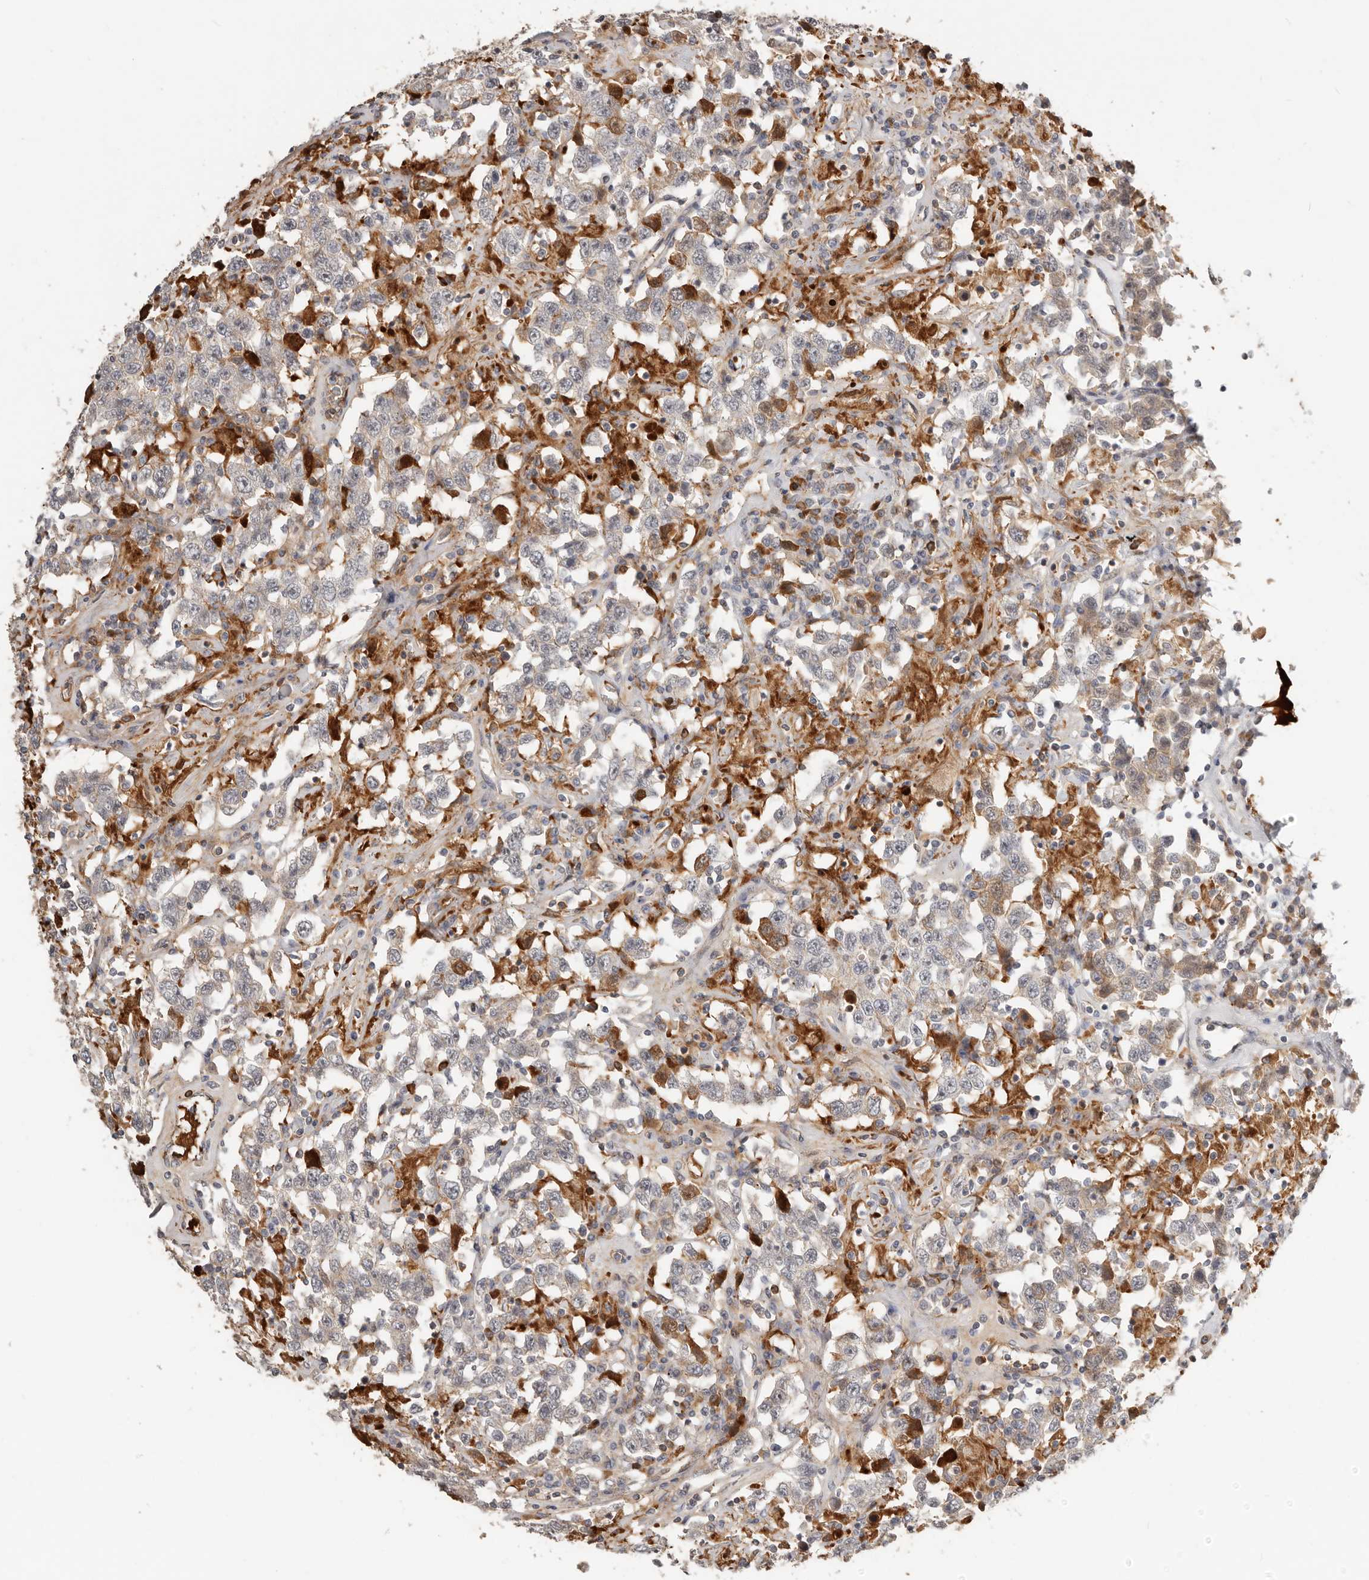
{"staining": {"intensity": "moderate", "quantity": "<25%", "location": "cytoplasmic/membranous"}, "tissue": "testis cancer", "cell_type": "Tumor cells", "image_type": "cancer", "snomed": [{"axis": "morphology", "description": "Seminoma, NOS"}, {"axis": "topography", "description": "Testis"}], "caption": "This photomicrograph displays IHC staining of human testis cancer, with low moderate cytoplasmic/membranous staining in about <25% of tumor cells.", "gene": "MTFR2", "patient": {"sex": "male", "age": 41}}